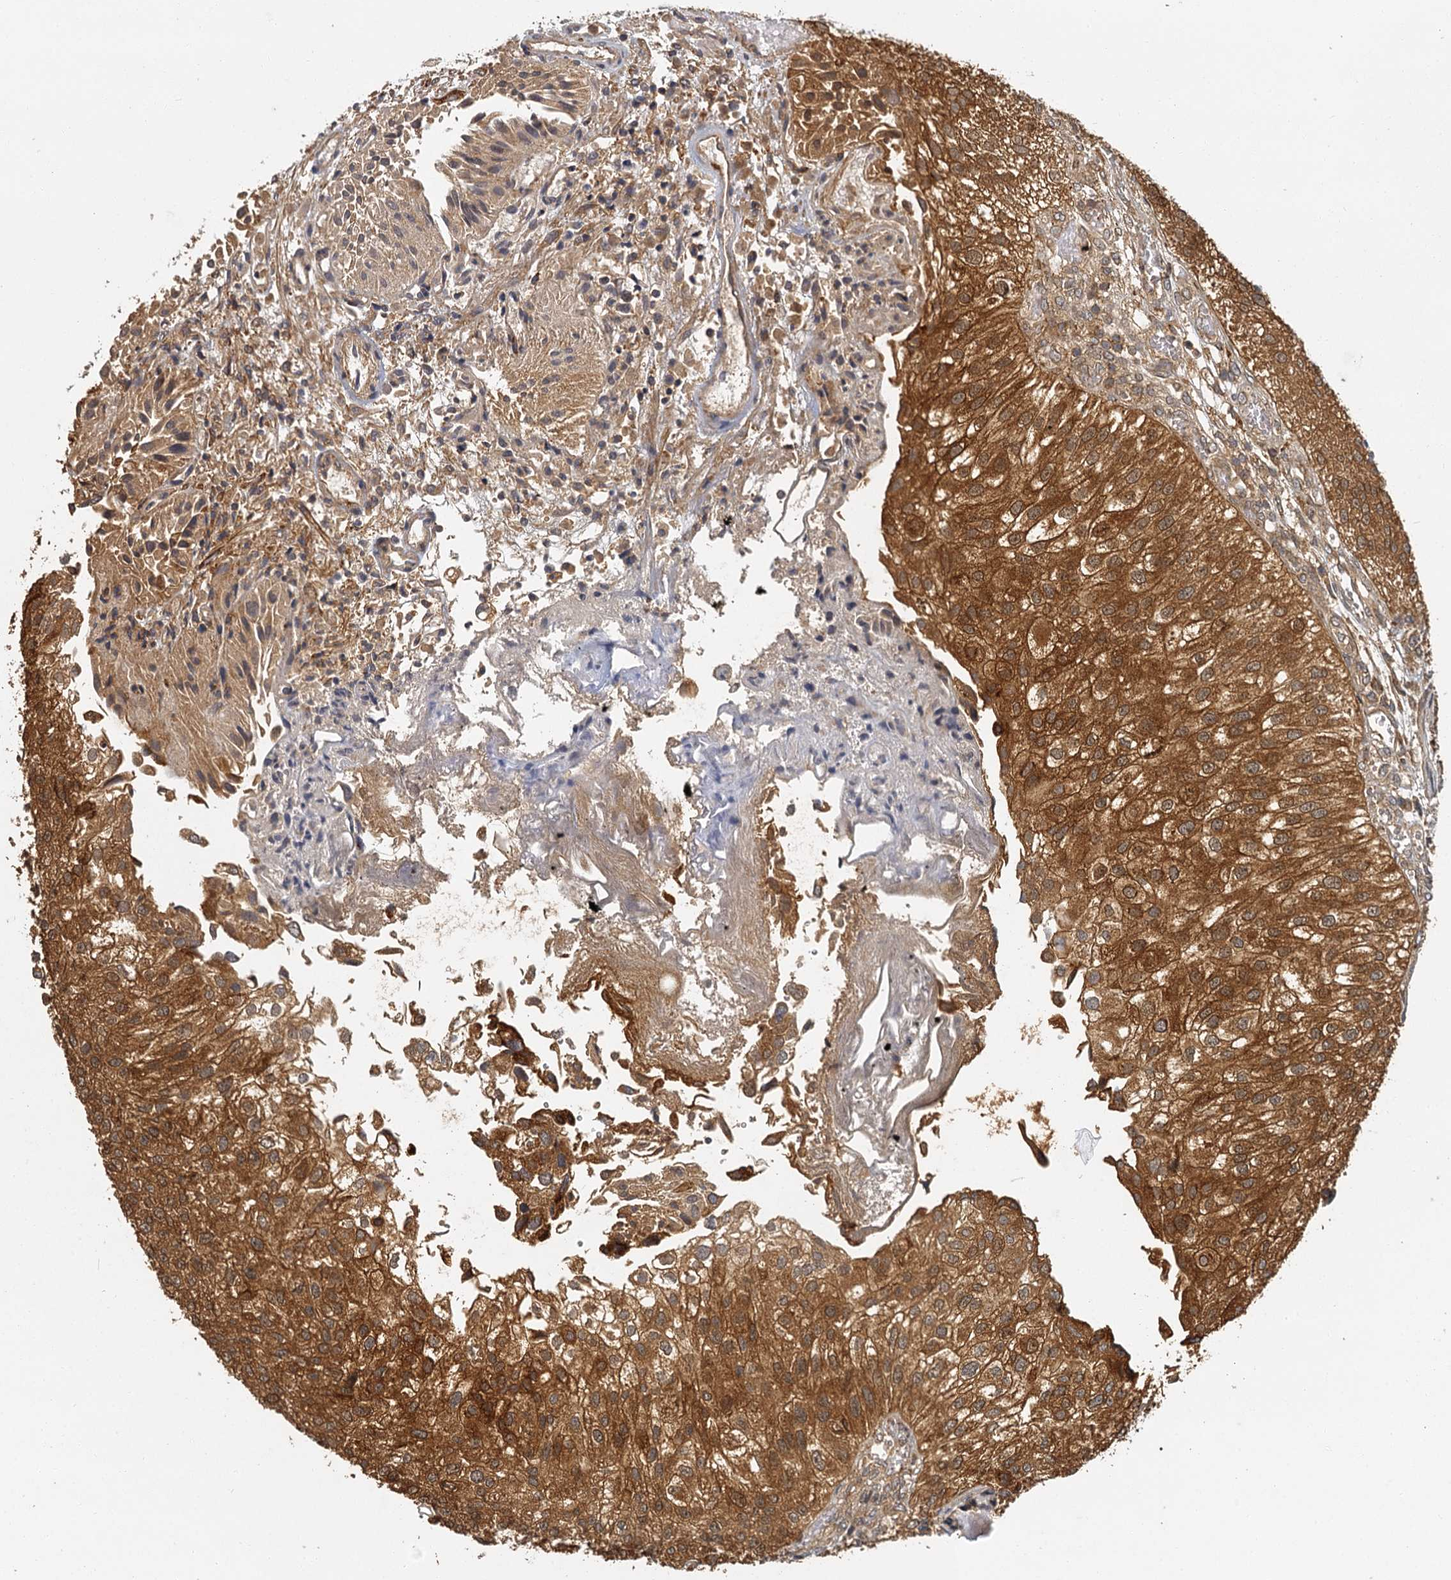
{"staining": {"intensity": "strong", "quantity": ">75%", "location": "cytoplasmic/membranous,nuclear"}, "tissue": "urothelial cancer", "cell_type": "Tumor cells", "image_type": "cancer", "snomed": [{"axis": "morphology", "description": "Urothelial carcinoma, Low grade"}, {"axis": "topography", "description": "Urinary bladder"}], "caption": "Immunohistochemistry (DAB (3,3'-diaminobenzidine)) staining of urothelial carcinoma (low-grade) demonstrates strong cytoplasmic/membranous and nuclear protein staining in about >75% of tumor cells.", "gene": "ZNF549", "patient": {"sex": "female", "age": 89}}